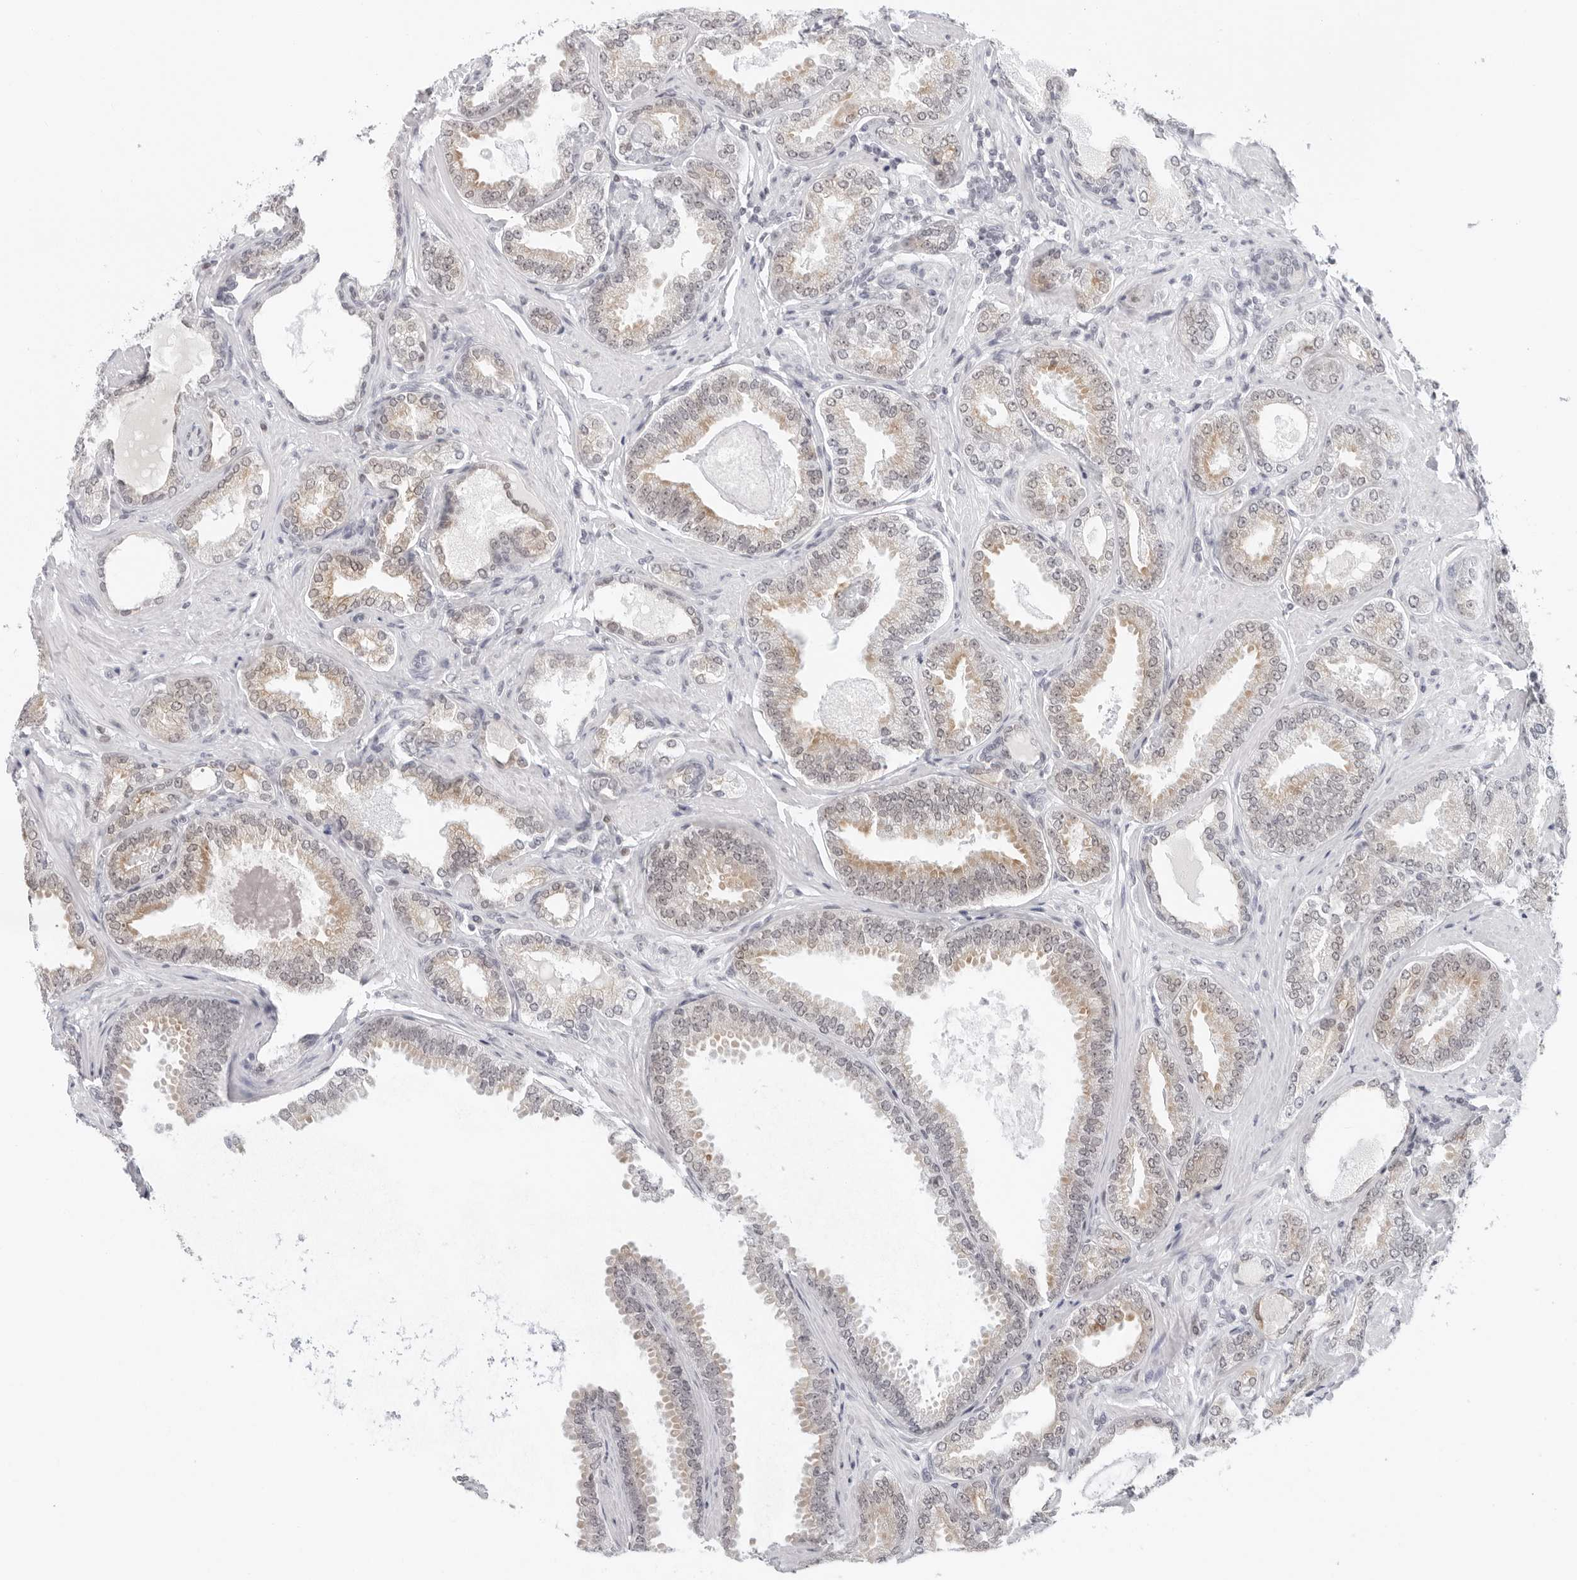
{"staining": {"intensity": "moderate", "quantity": "25%-75%", "location": "cytoplasmic/membranous,nuclear"}, "tissue": "prostate cancer", "cell_type": "Tumor cells", "image_type": "cancer", "snomed": [{"axis": "morphology", "description": "Adenocarcinoma, Low grade"}, {"axis": "topography", "description": "Prostate"}], "caption": "Brown immunohistochemical staining in low-grade adenocarcinoma (prostate) displays moderate cytoplasmic/membranous and nuclear expression in approximately 25%-75% of tumor cells.", "gene": "FLG2", "patient": {"sex": "male", "age": 71}}